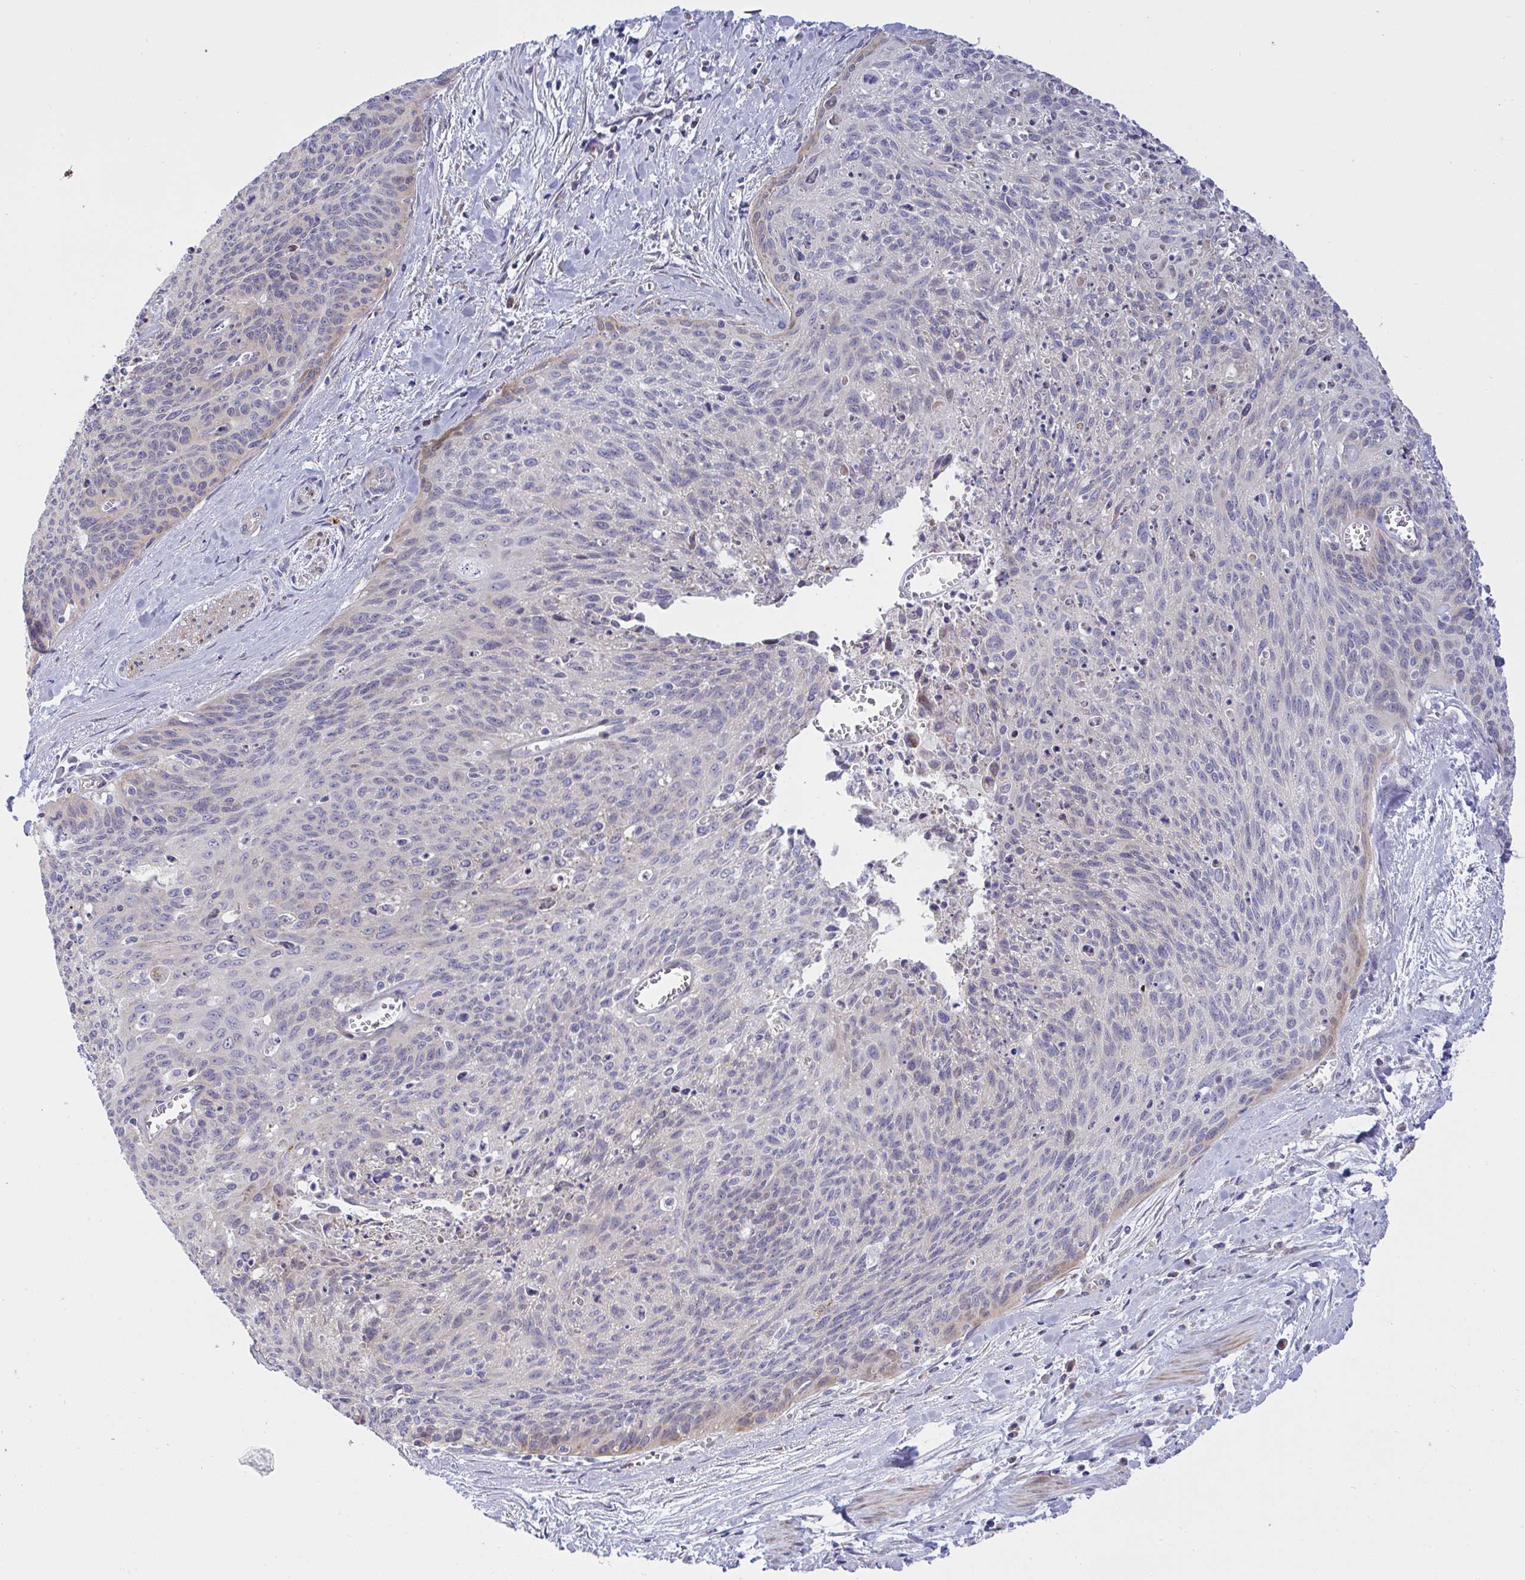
{"staining": {"intensity": "moderate", "quantity": "<25%", "location": "cytoplasmic/membranous"}, "tissue": "cervical cancer", "cell_type": "Tumor cells", "image_type": "cancer", "snomed": [{"axis": "morphology", "description": "Squamous cell carcinoma, NOS"}, {"axis": "topography", "description": "Cervix"}], "caption": "Immunohistochemical staining of squamous cell carcinoma (cervical) exhibits low levels of moderate cytoplasmic/membranous protein expression in about <25% of tumor cells.", "gene": "NTN1", "patient": {"sex": "female", "age": 55}}